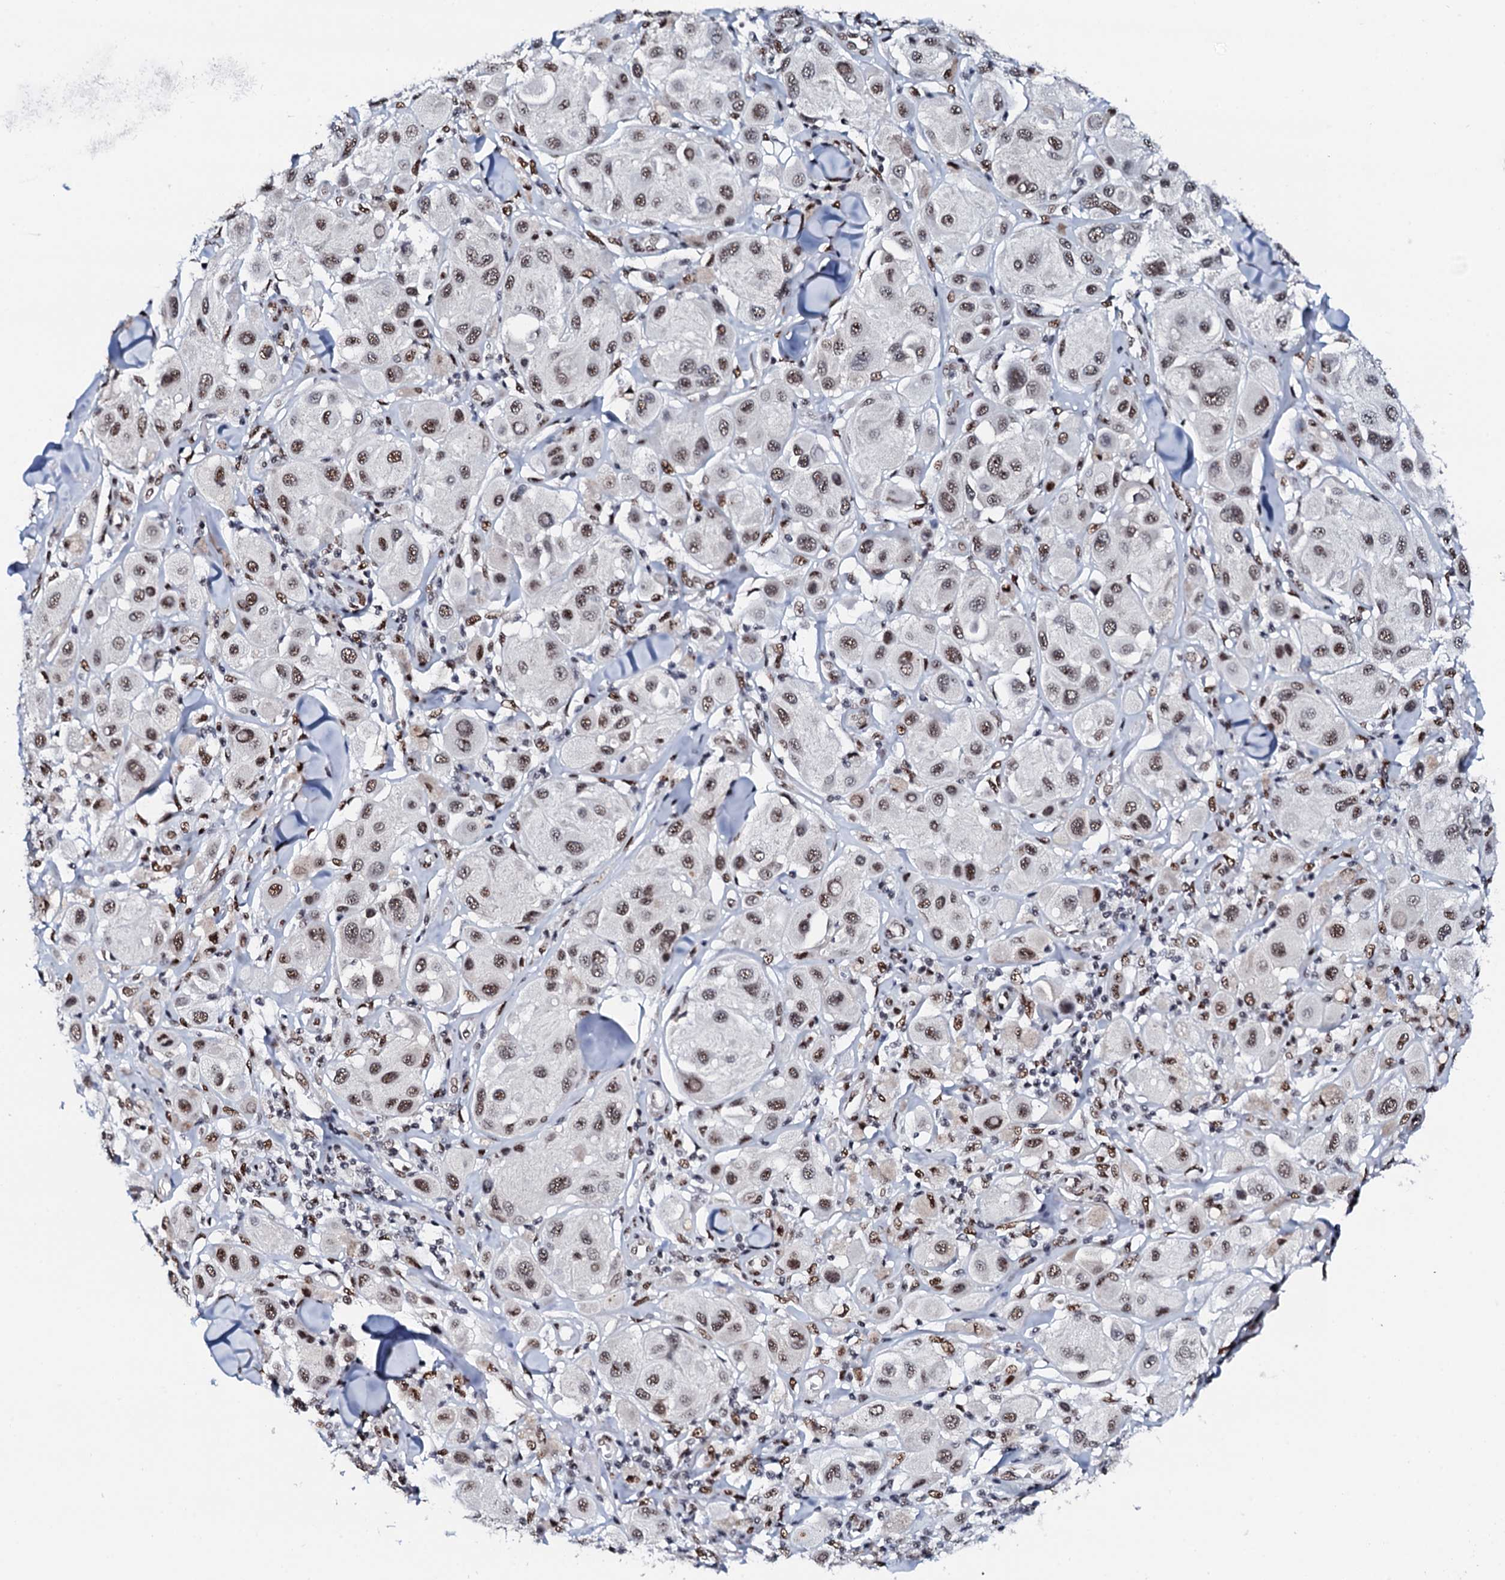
{"staining": {"intensity": "moderate", "quantity": ">75%", "location": "nuclear"}, "tissue": "melanoma", "cell_type": "Tumor cells", "image_type": "cancer", "snomed": [{"axis": "morphology", "description": "Malignant melanoma, Metastatic site"}, {"axis": "topography", "description": "Skin"}], "caption": "Melanoma was stained to show a protein in brown. There is medium levels of moderate nuclear positivity in about >75% of tumor cells. (Stains: DAB in brown, nuclei in blue, Microscopy: brightfield microscopy at high magnification).", "gene": "NKAPD1", "patient": {"sex": "male", "age": 41}}